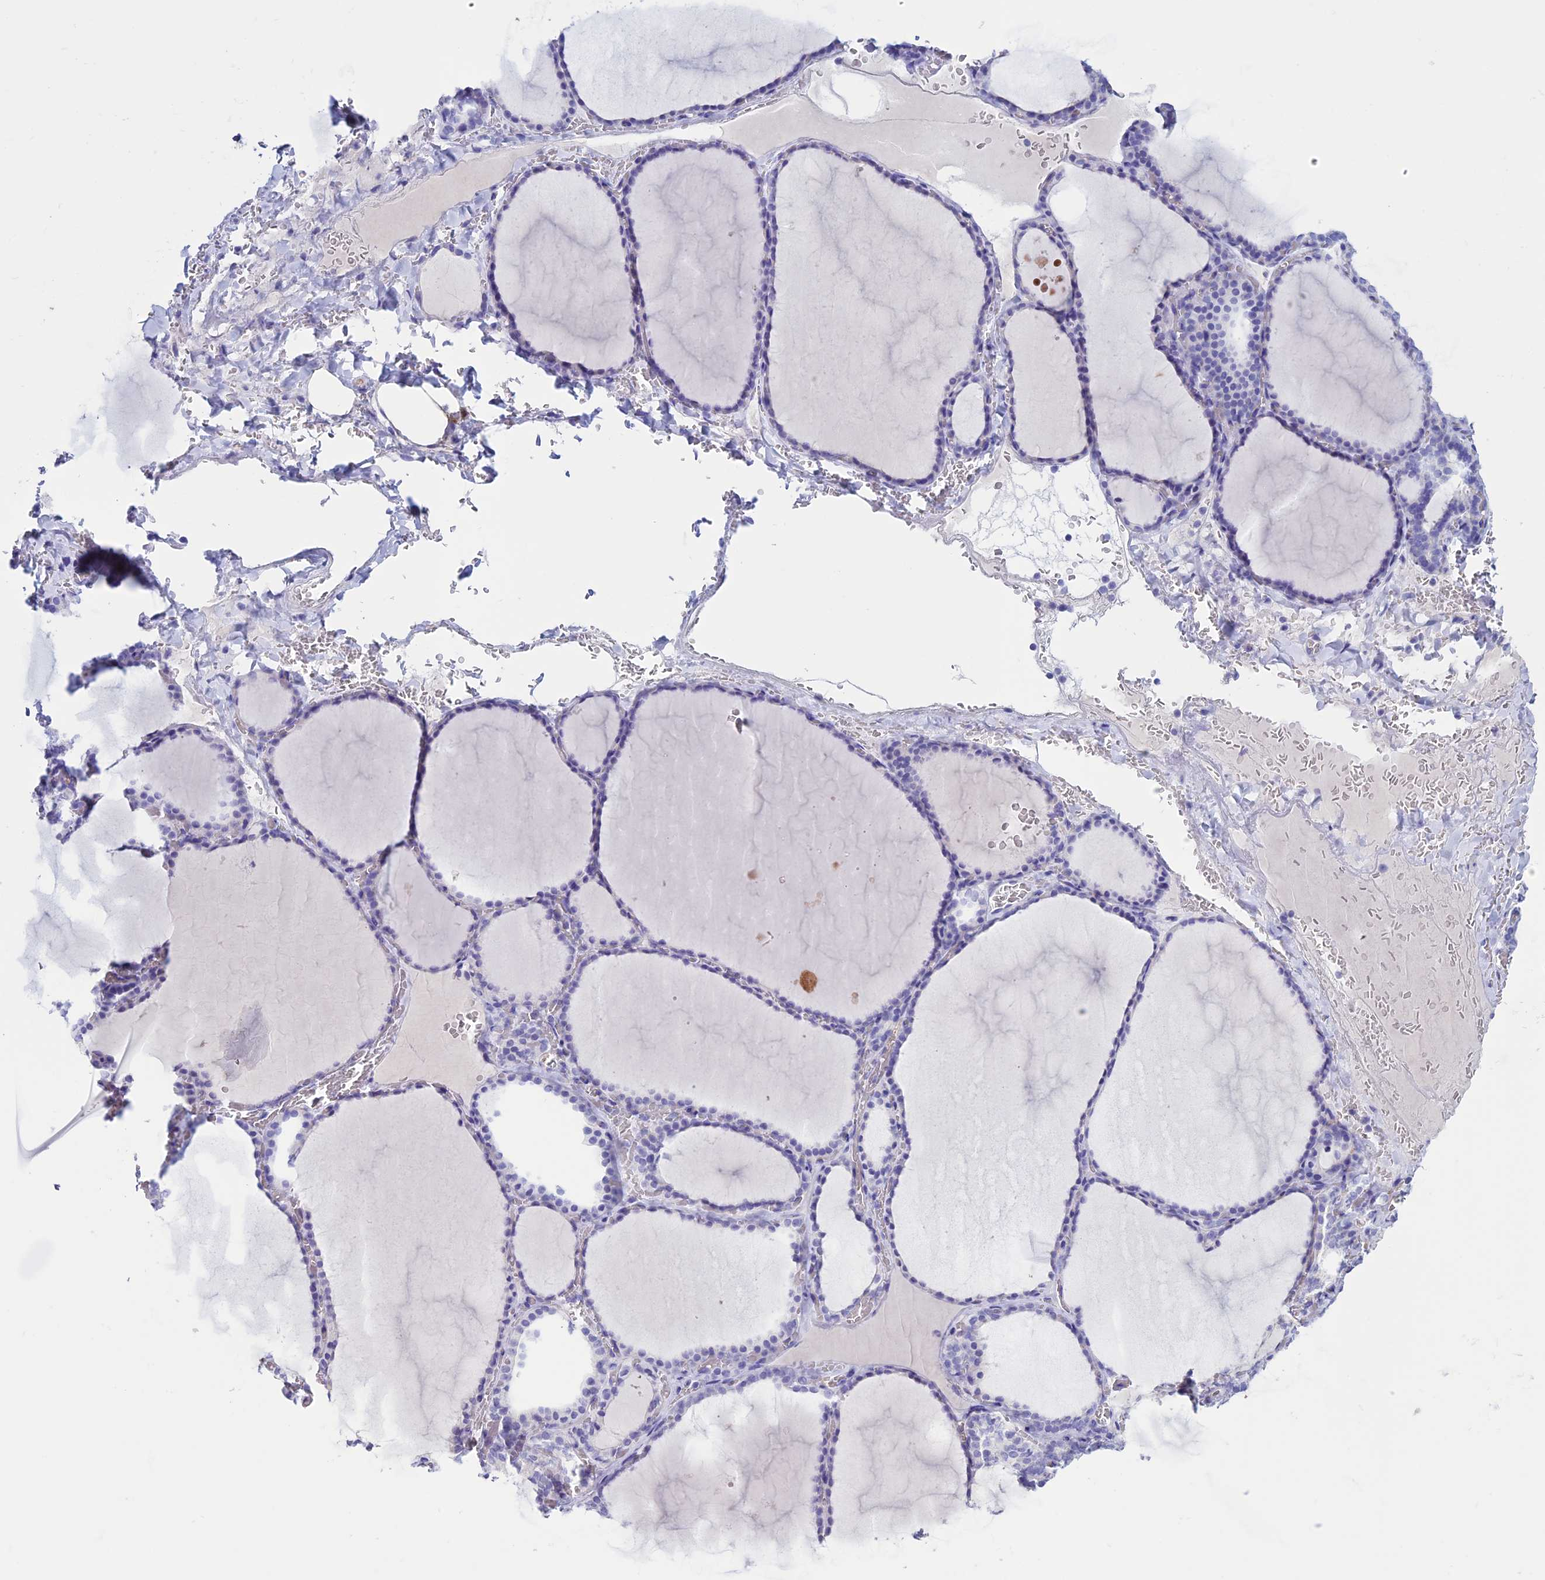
{"staining": {"intensity": "negative", "quantity": "none", "location": "none"}, "tissue": "thyroid gland", "cell_type": "Glandular cells", "image_type": "normal", "snomed": [{"axis": "morphology", "description": "Normal tissue, NOS"}, {"axis": "topography", "description": "Thyroid gland"}], "caption": "This histopathology image is of benign thyroid gland stained with immunohistochemistry to label a protein in brown with the nuclei are counter-stained blue. There is no positivity in glandular cells. (Immunohistochemistry (ihc), brightfield microscopy, high magnification).", "gene": "CLEC2L", "patient": {"sex": "female", "age": 39}}